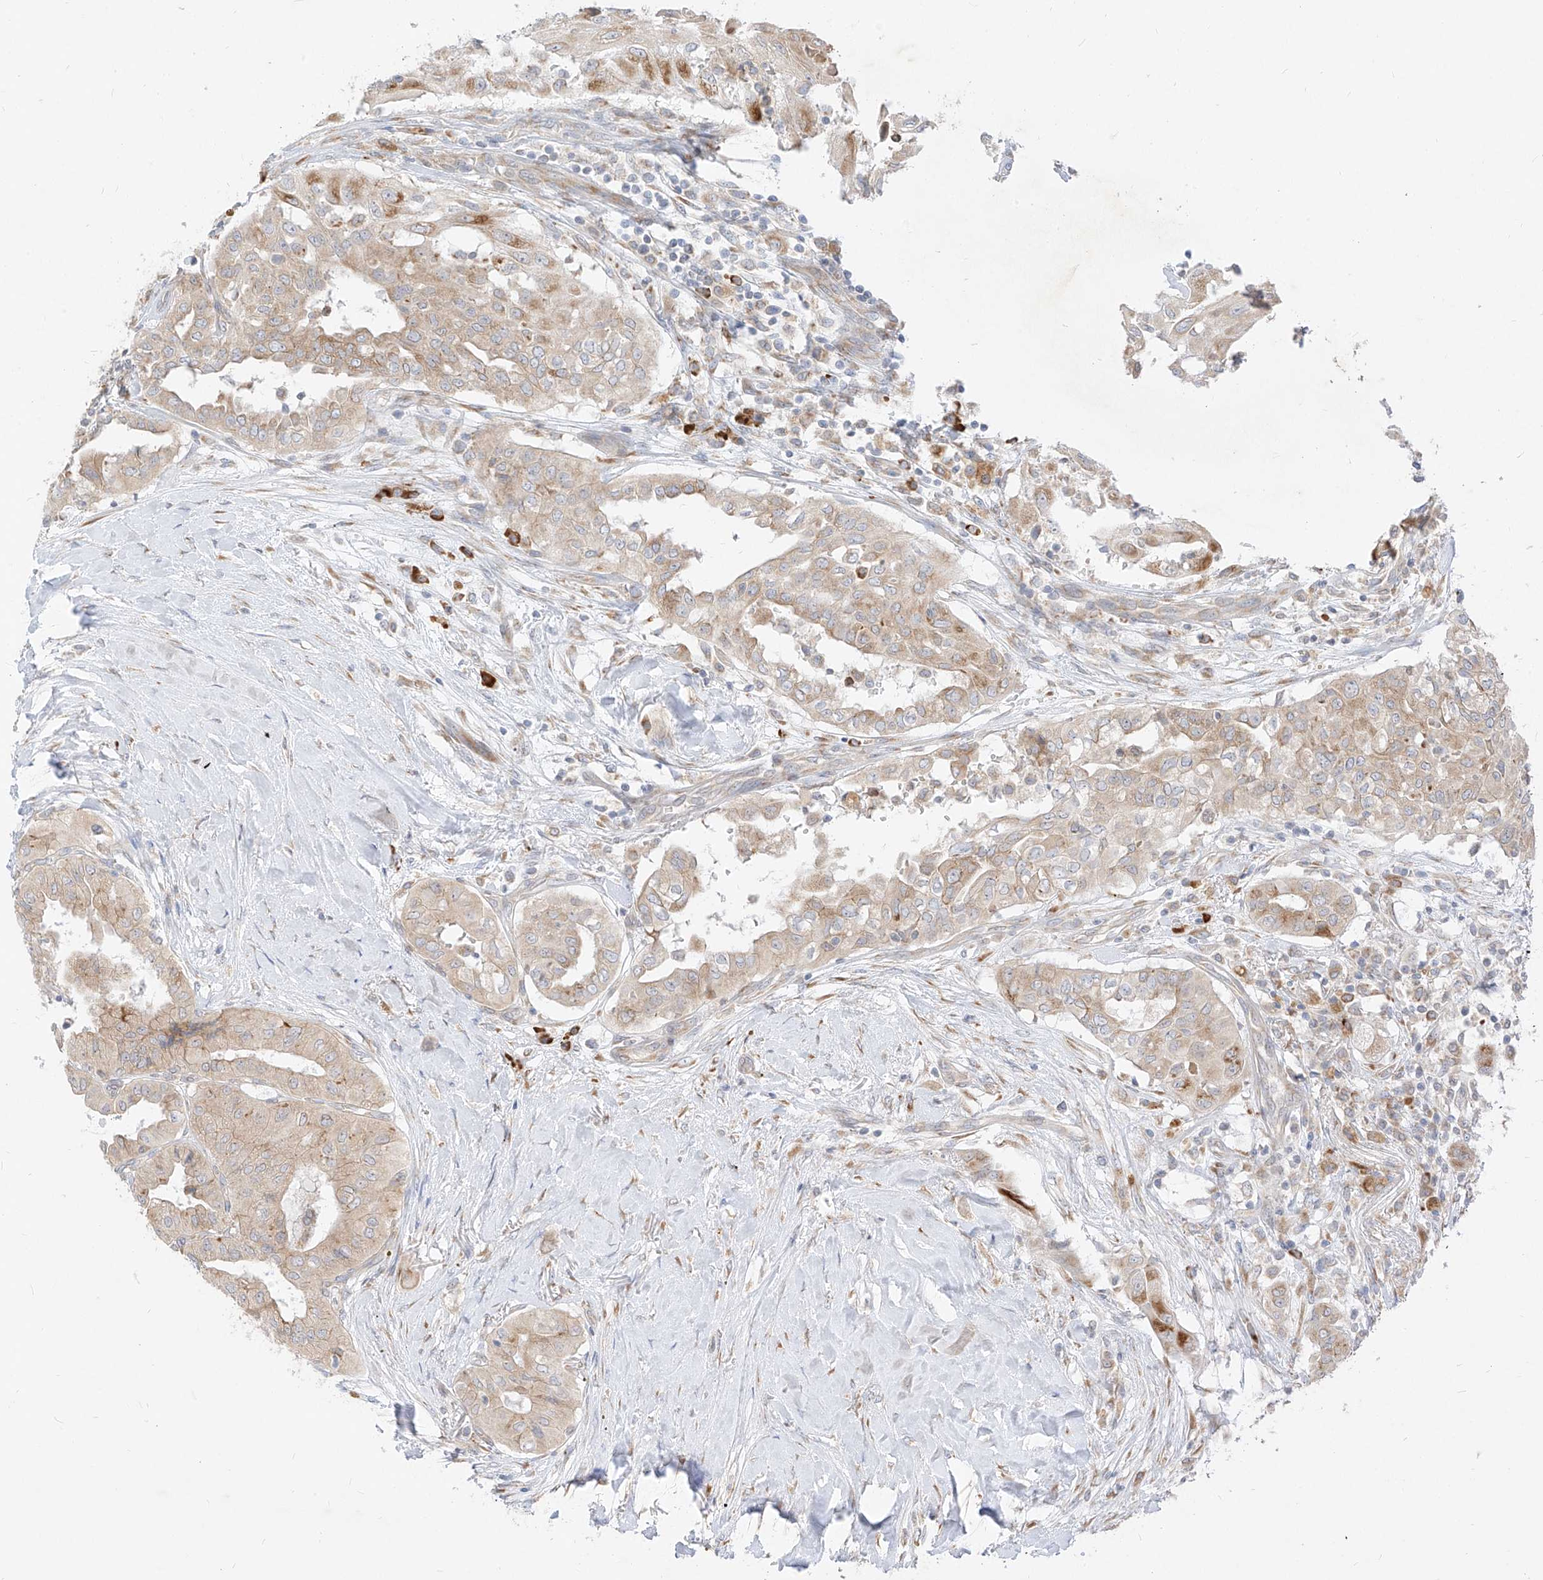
{"staining": {"intensity": "weak", "quantity": ">75%", "location": "cytoplasmic/membranous"}, "tissue": "thyroid cancer", "cell_type": "Tumor cells", "image_type": "cancer", "snomed": [{"axis": "morphology", "description": "Papillary adenocarcinoma, NOS"}, {"axis": "topography", "description": "Thyroid gland"}], "caption": "This is an image of IHC staining of thyroid papillary adenocarcinoma, which shows weak staining in the cytoplasmic/membranous of tumor cells.", "gene": "STT3A", "patient": {"sex": "female", "age": 59}}